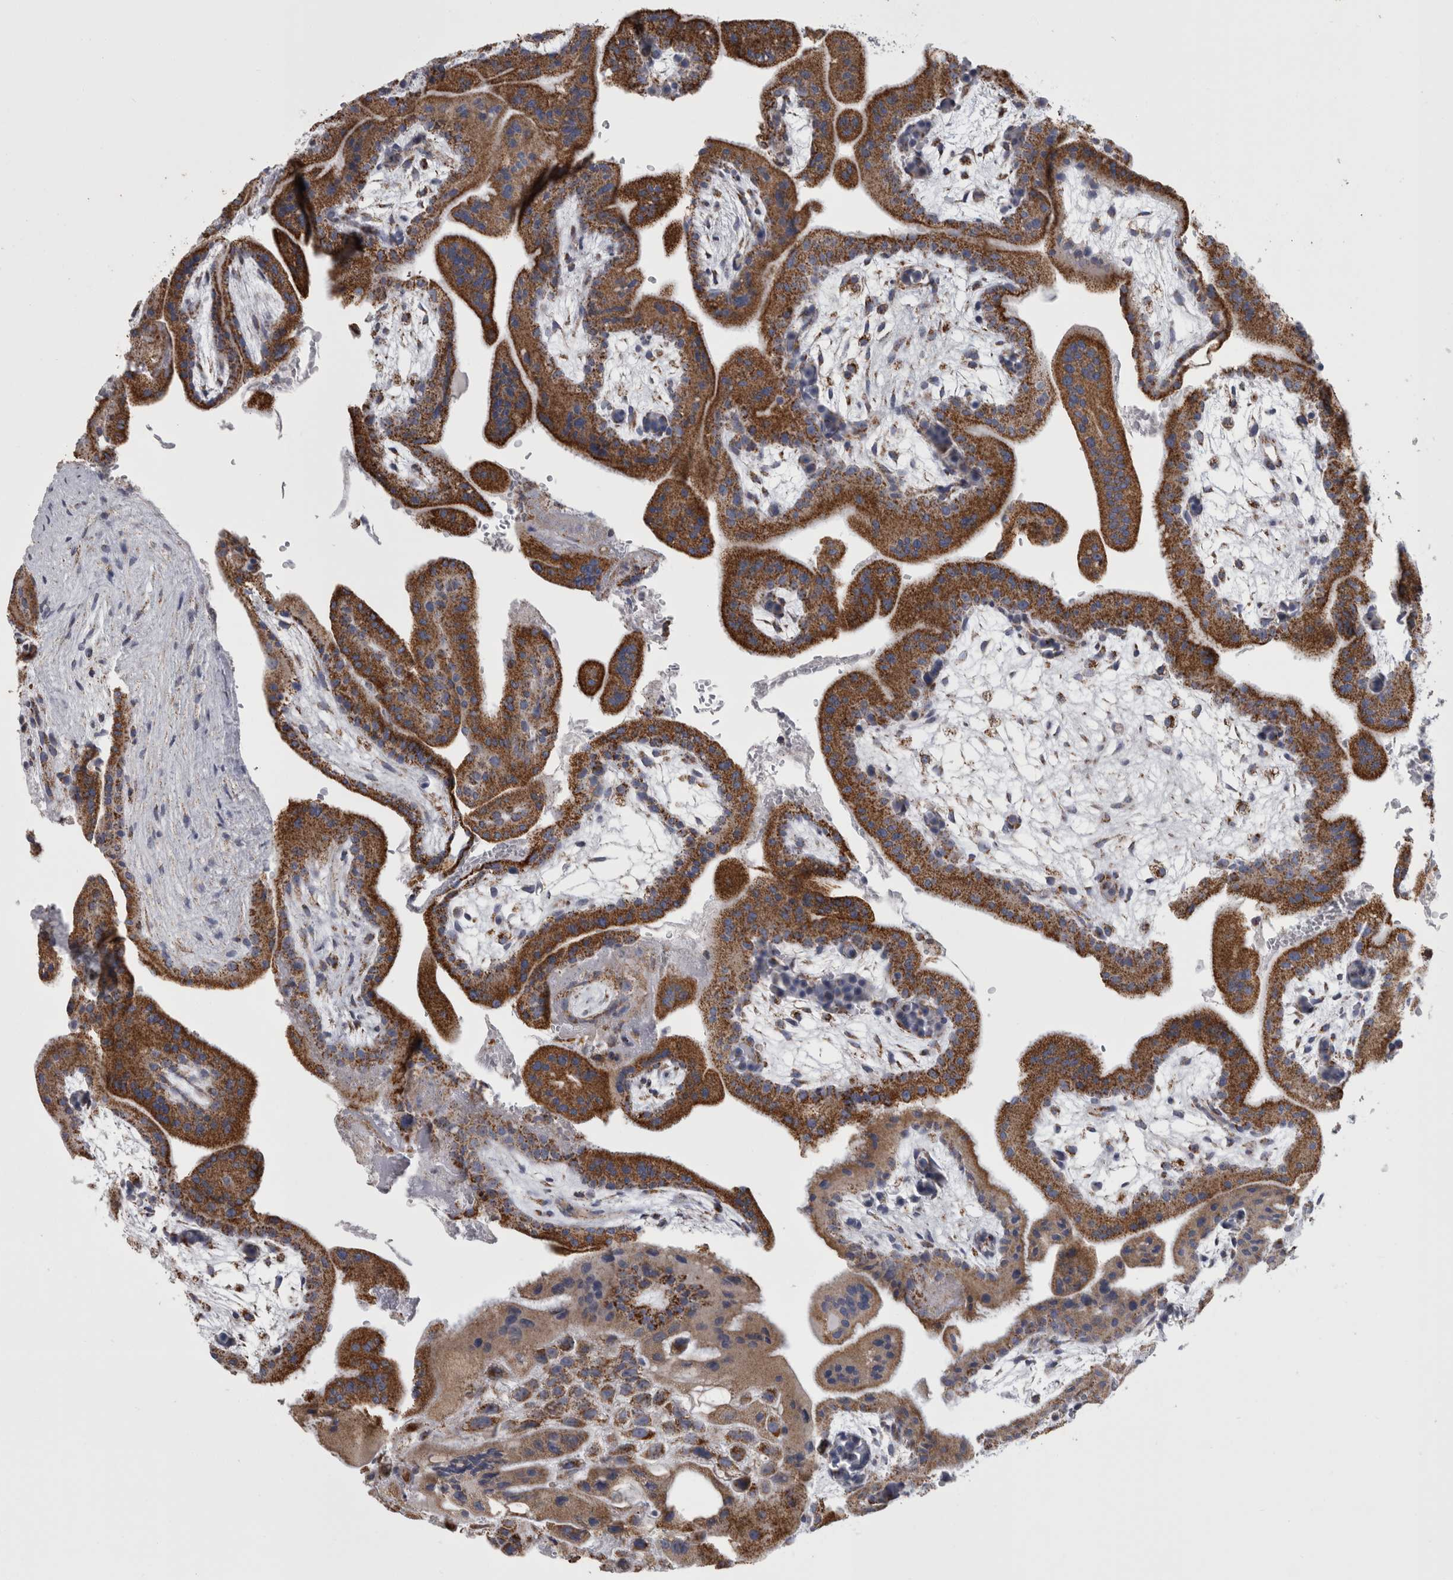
{"staining": {"intensity": "moderate", "quantity": ">75%", "location": "cytoplasmic/membranous"}, "tissue": "placenta", "cell_type": "Decidual cells", "image_type": "normal", "snomed": [{"axis": "morphology", "description": "Normal tissue, NOS"}, {"axis": "topography", "description": "Placenta"}], "caption": "Normal placenta shows moderate cytoplasmic/membranous positivity in about >75% of decidual cells The staining is performed using DAB (3,3'-diaminobenzidine) brown chromogen to label protein expression. The nuclei are counter-stained blue using hematoxylin..", "gene": "MDH2", "patient": {"sex": "female", "age": 35}}